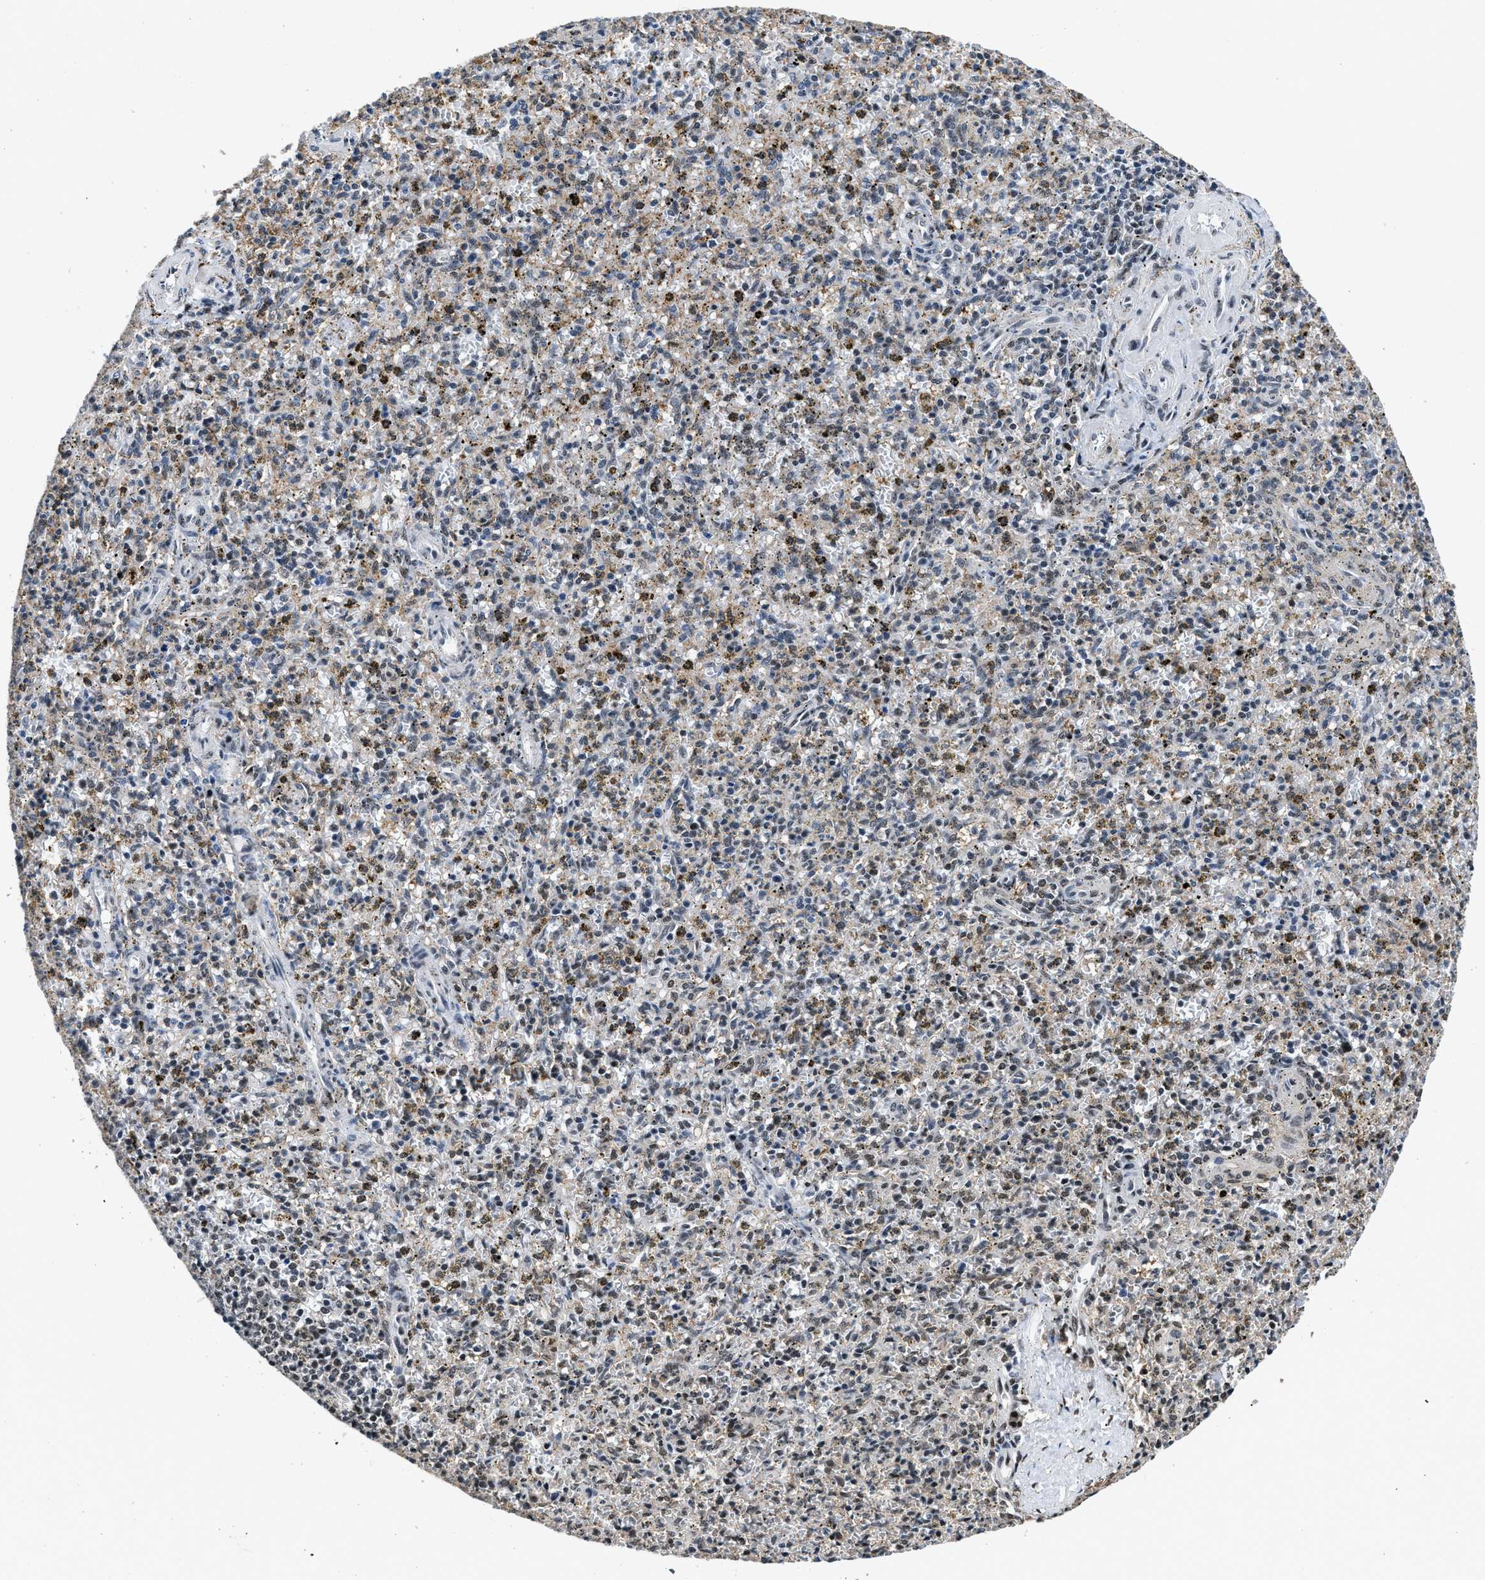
{"staining": {"intensity": "moderate", "quantity": "25%-75%", "location": "nuclear"}, "tissue": "spleen", "cell_type": "Cells in red pulp", "image_type": "normal", "snomed": [{"axis": "morphology", "description": "Normal tissue, NOS"}, {"axis": "topography", "description": "Spleen"}], "caption": "Approximately 25%-75% of cells in red pulp in normal spleen display moderate nuclear protein positivity as visualized by brown immunohistochemical staining.", "gene": "HNRNPF", "patient": {"sex": "male", "age": 72}}